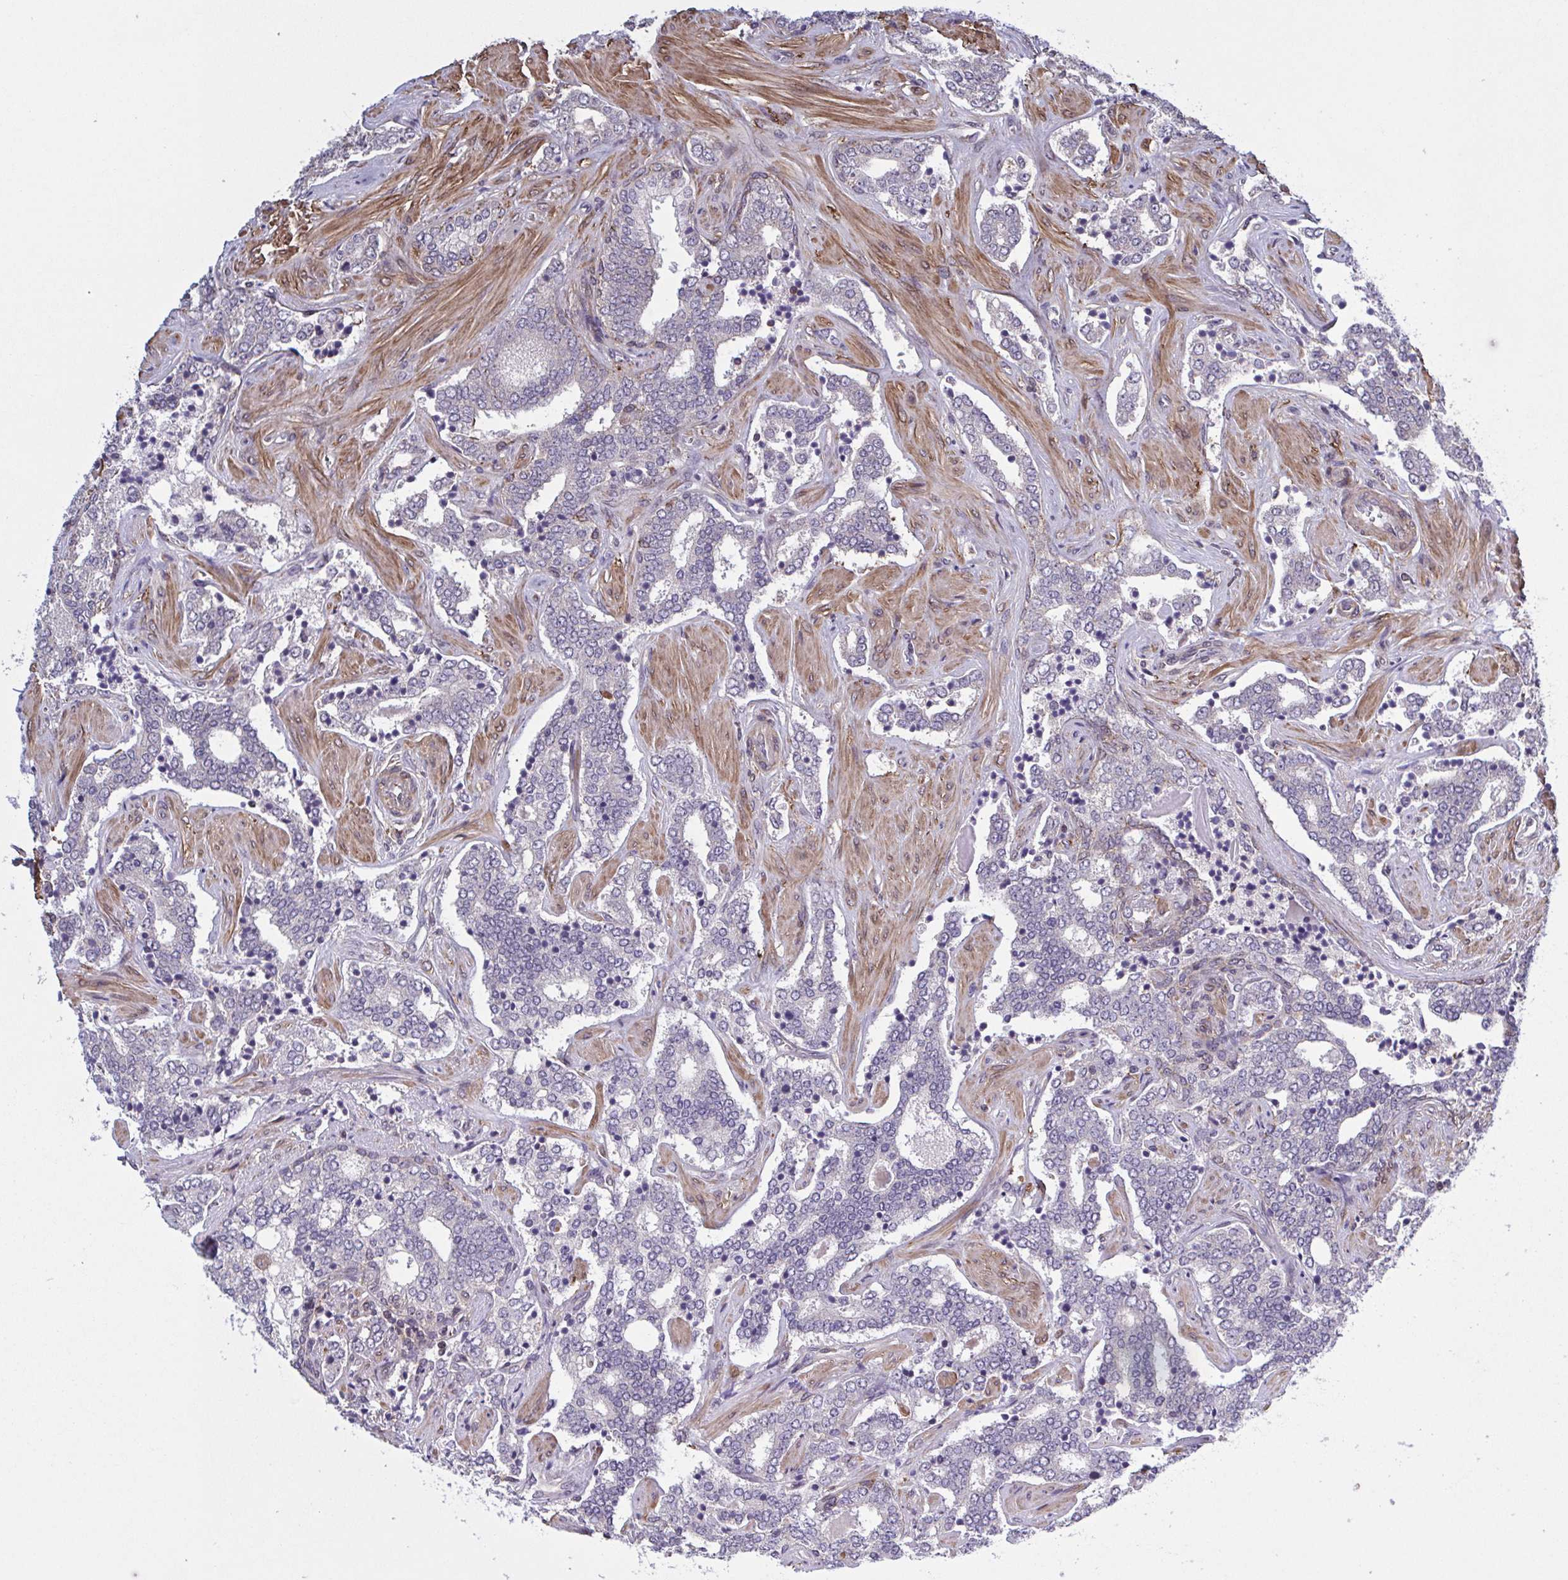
{"staining": {"intensity": "negative", "quantity": "none", "location": "none"}, "tissue": "prostate cancer", "cell_type": "Tumor cells", "image_type": "cancer", "snomed": [{"axis": "morphology", "description": "Adenocarcinoma, High grade"}, {"axis": "topography", "description": "Prostate"}], "caption": "Immunohistochemistry (IHC) of prostate high-grade adenocarcinoma shows no expression in tumor cells.", "gene": "ZNF200", "patient": {"sex": "male", "age": 60}}